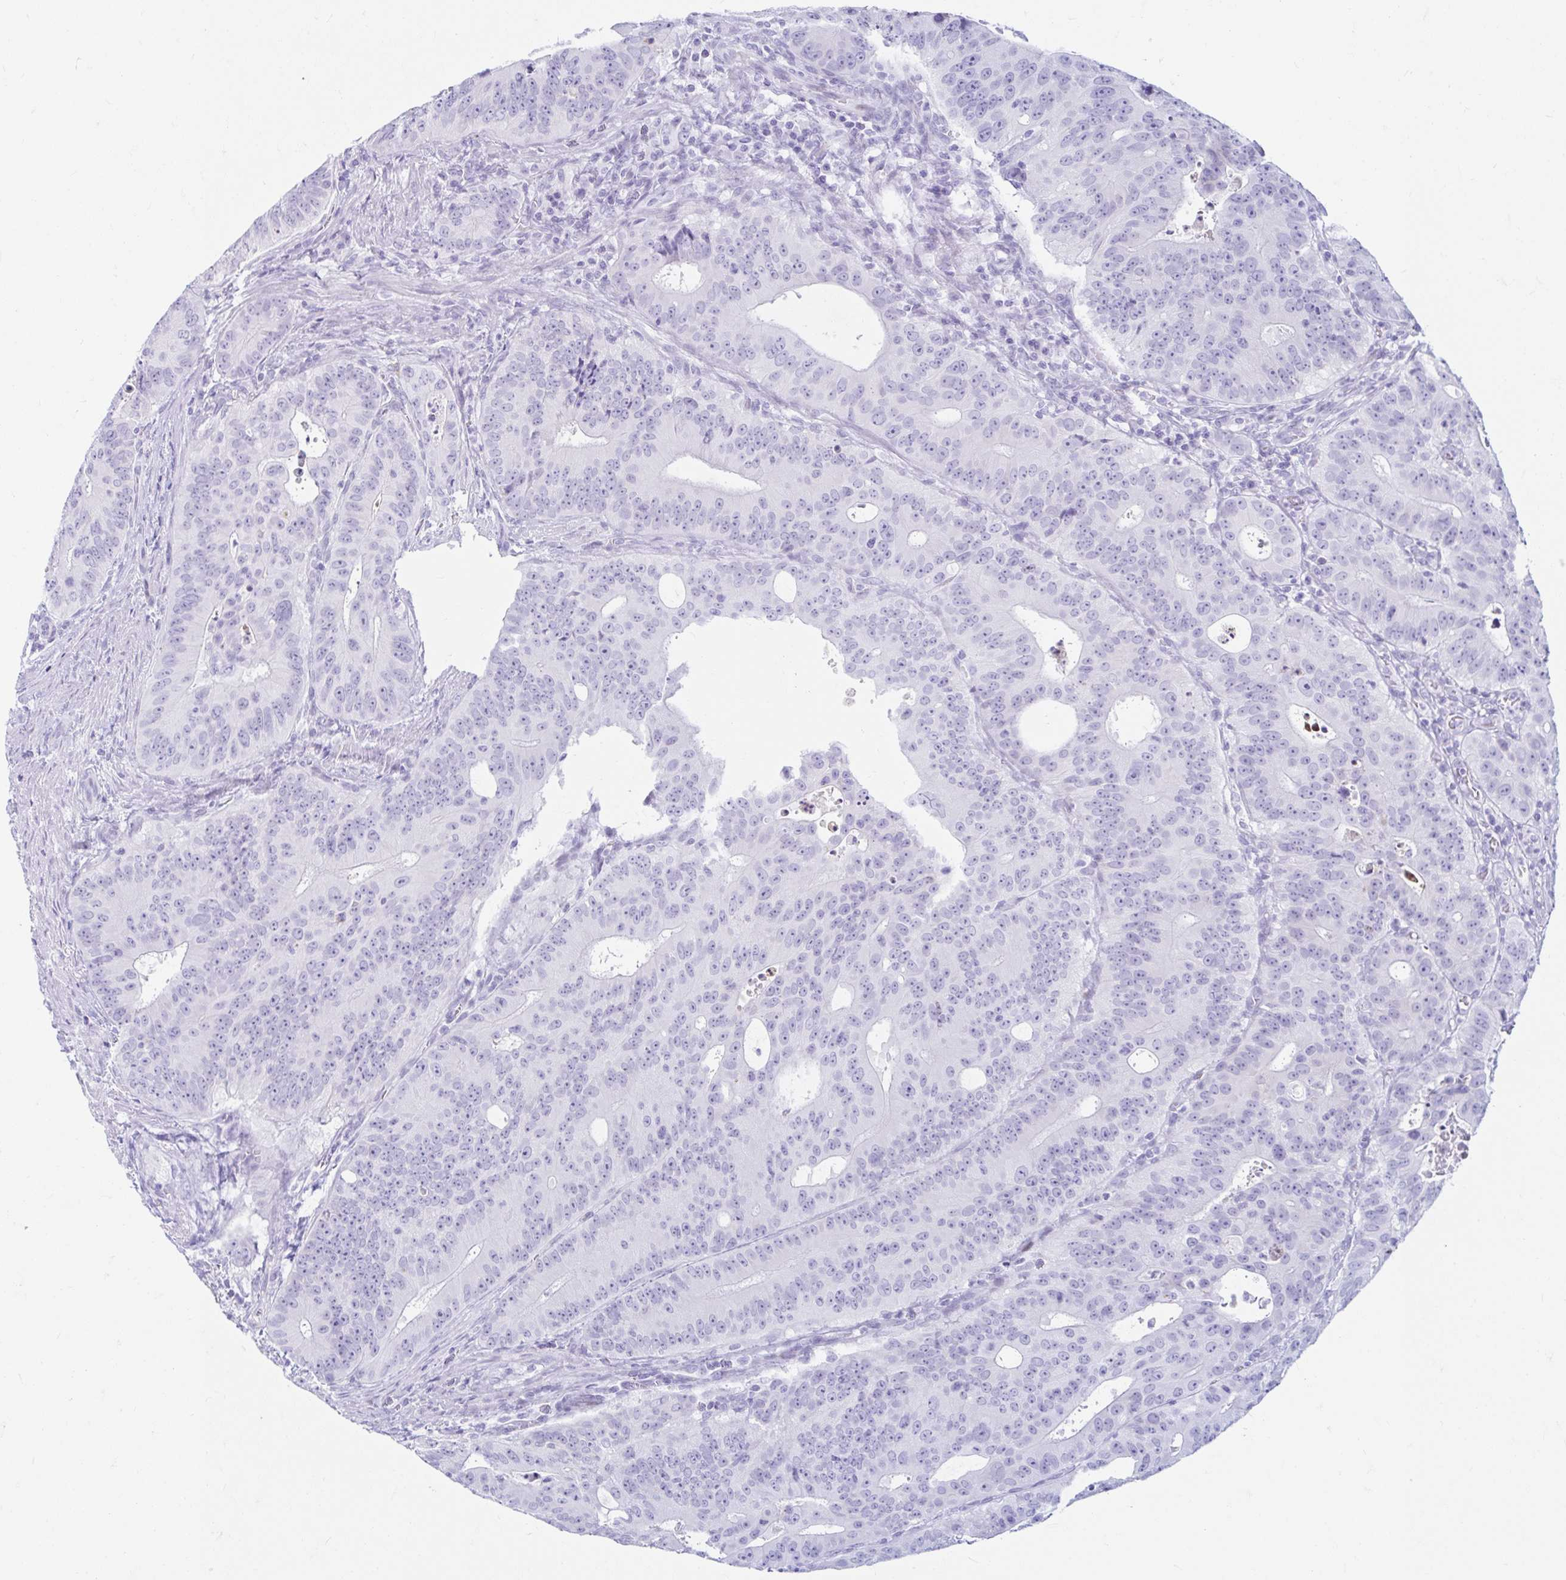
{"staining": {"intensity": "negative", "quantity": "none", "location": "none"}, "tissue": "colorectal cancer", "cell_type": "Tumor cells", "image_type": "cancer", "snomed": [{"axis": "morphology", "description": "Adenocarcinoma, NOS"}, {"axis": "topography", "description": "Colon"}], "caption": "Immunohistochemical staining of human colorectal adenocarcinoma shows no significant positivity in tumor cells. The staining is performed using DAB (3,3'-diaminobenzidine) brown chromogen with nuclei counter-stained in using hematoxylin.", "gene": "ERICH6", "patient": {"sex": "male", "age": 62}}